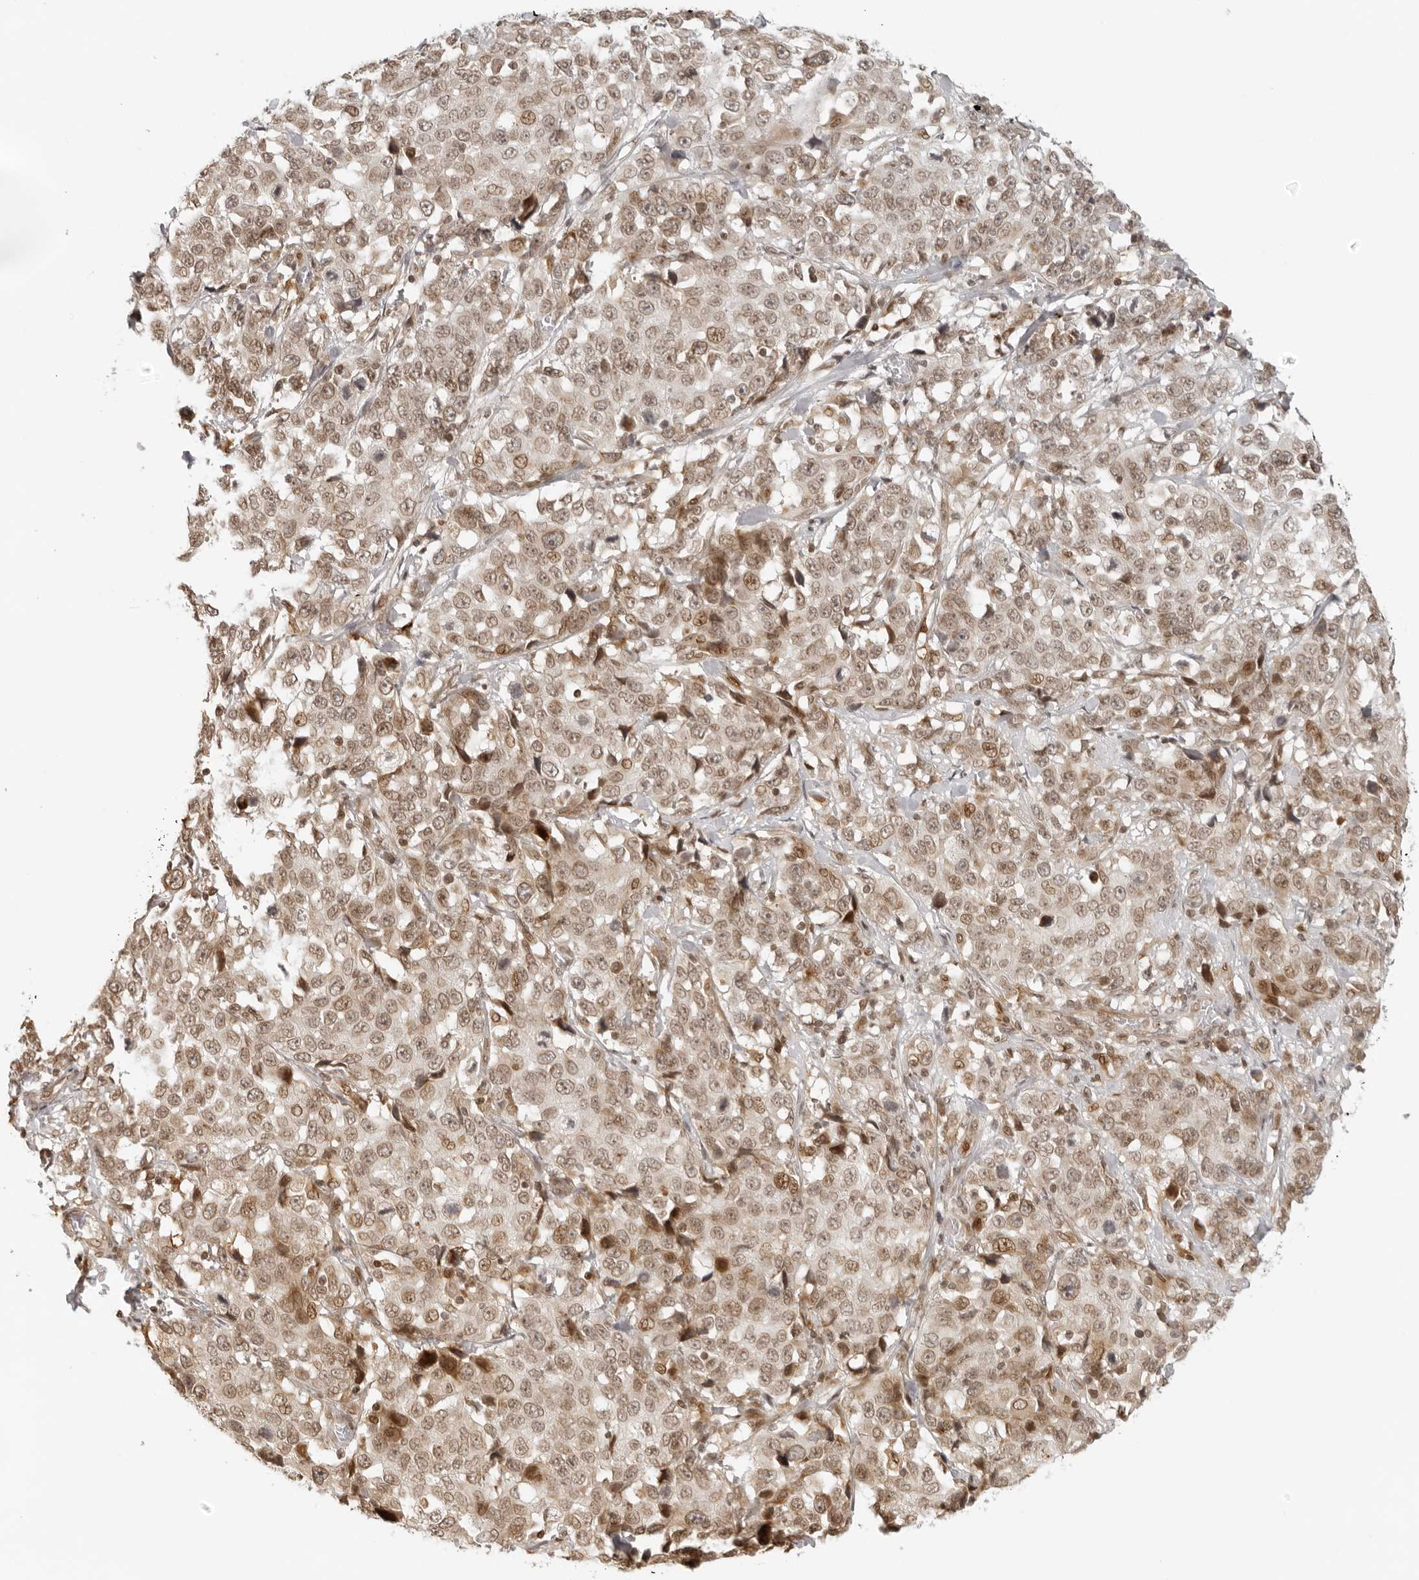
{"staining": {"intensity": "moderate", "quantity": ">75%", "location": "cytoplasmic/membranous,nuclear"}, "tissue": "stomach cancer", "cell_type": "Tumor cells", "image_type": "cancer", "snomed": [{"axis": "morphology", "description": "Normal tissue, NOS"}, {"axis": "morphology", "description": "Adenocarcinoma, NOS"}, {"axis": "topography", "description": "Stomach"}], "caption": "A histopathology image of human stomach cancer stained for a protein reveals moderate cytoplasmic/membranous and nuclear brown staining in tumor cells.", "gene": "ZNF407", "patient": {"sex": "male", "age": 48}}